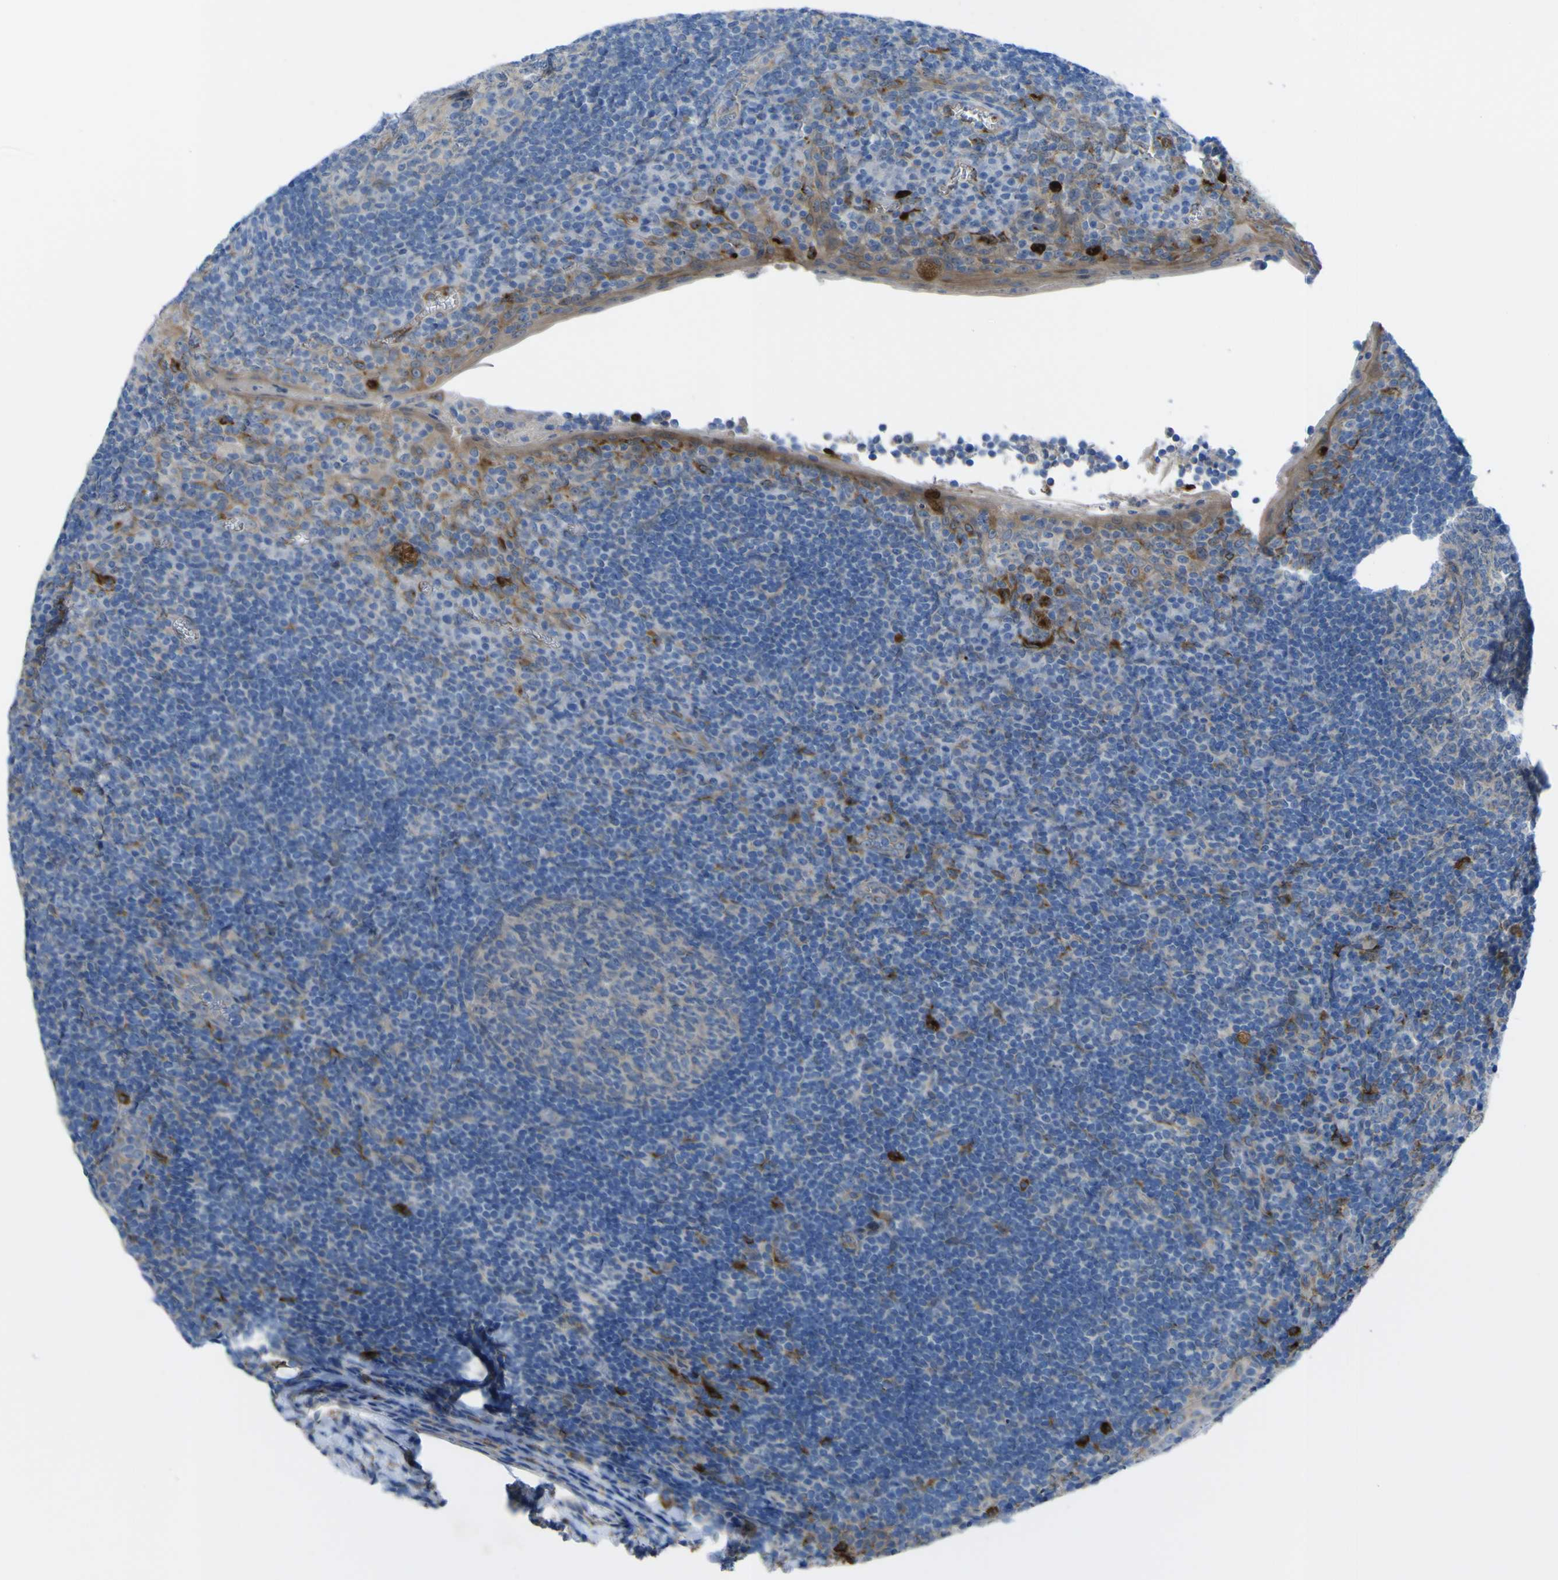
{"staining": {"intensity": "negative", "quantity": "none", "location": "none"}, "tissue": "tonsil", "cell_type": "Germinal center cells", "image_type": "normal", "snomed": [{"axis": "morphology", "description": "Normal tissue, NOS"}, {"axis": "topography", "description": "Tonsil"}], "caption": "Immunohistochemistry image of normal tonsil stained for a protein (brown), which shows no staining in germinal center cells.", "gene": "CST3", "patient": {"sex": "male", "age": 37}}